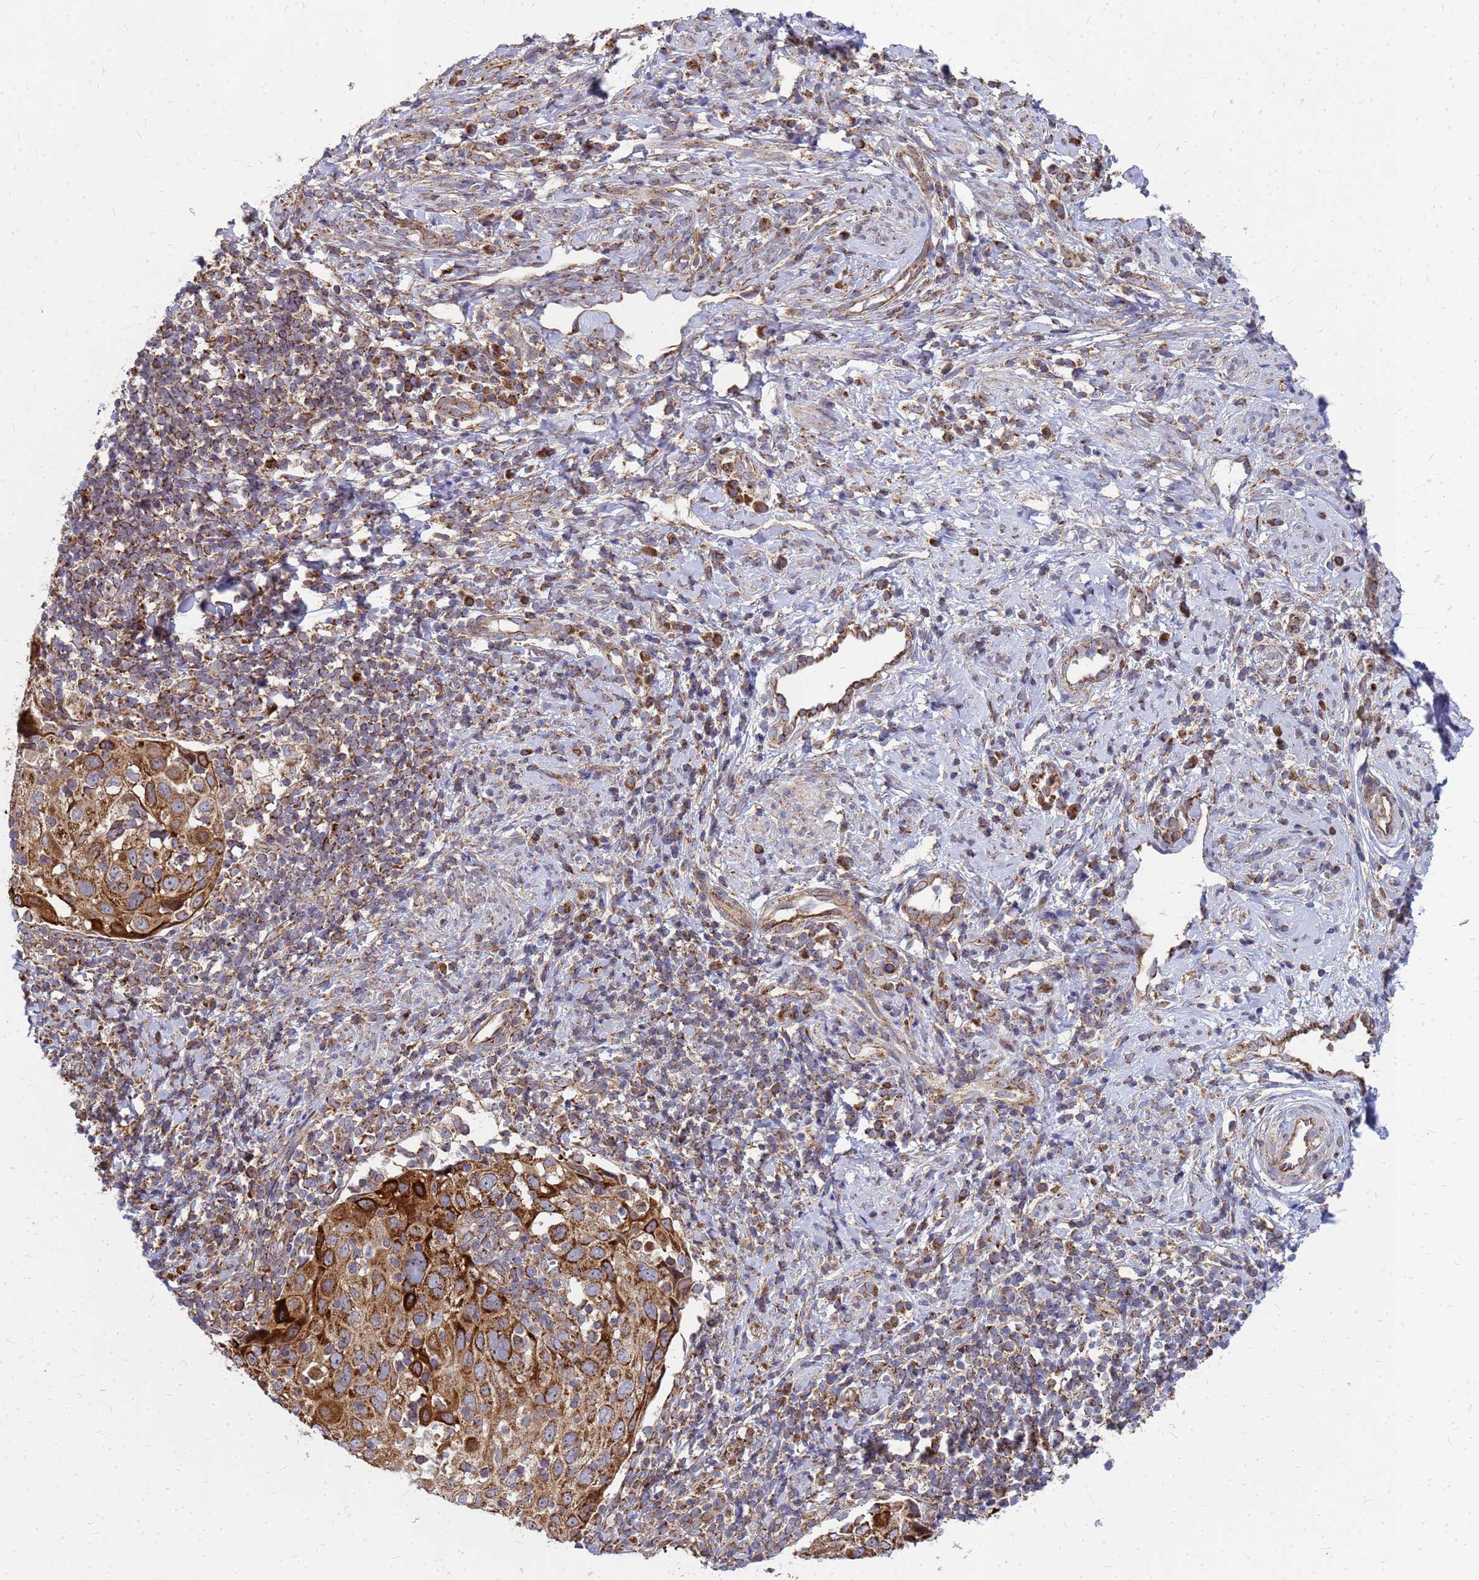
{"staining": {"intensity": "strong", "quantity": ">75%", "location": "cytoplasmic/membranous"}, "tissue": "cervical cancer", "cell_type": "Tumor cells", "image_type": "cancer", "snomed": [{"axis": "morphology", "description": "Squamous cell carcinoma, NOS"}, {"axis": "topography", "description": "Cervix"}], "caption": "There is high levels of strong cytoplasmic/membranous staining in tumor cells of cervical cancer, as demonstrated by immunohistochemical staining (brown color).", "gene": "FSTL4", "patient": {"sex": "female", "age": 70}}